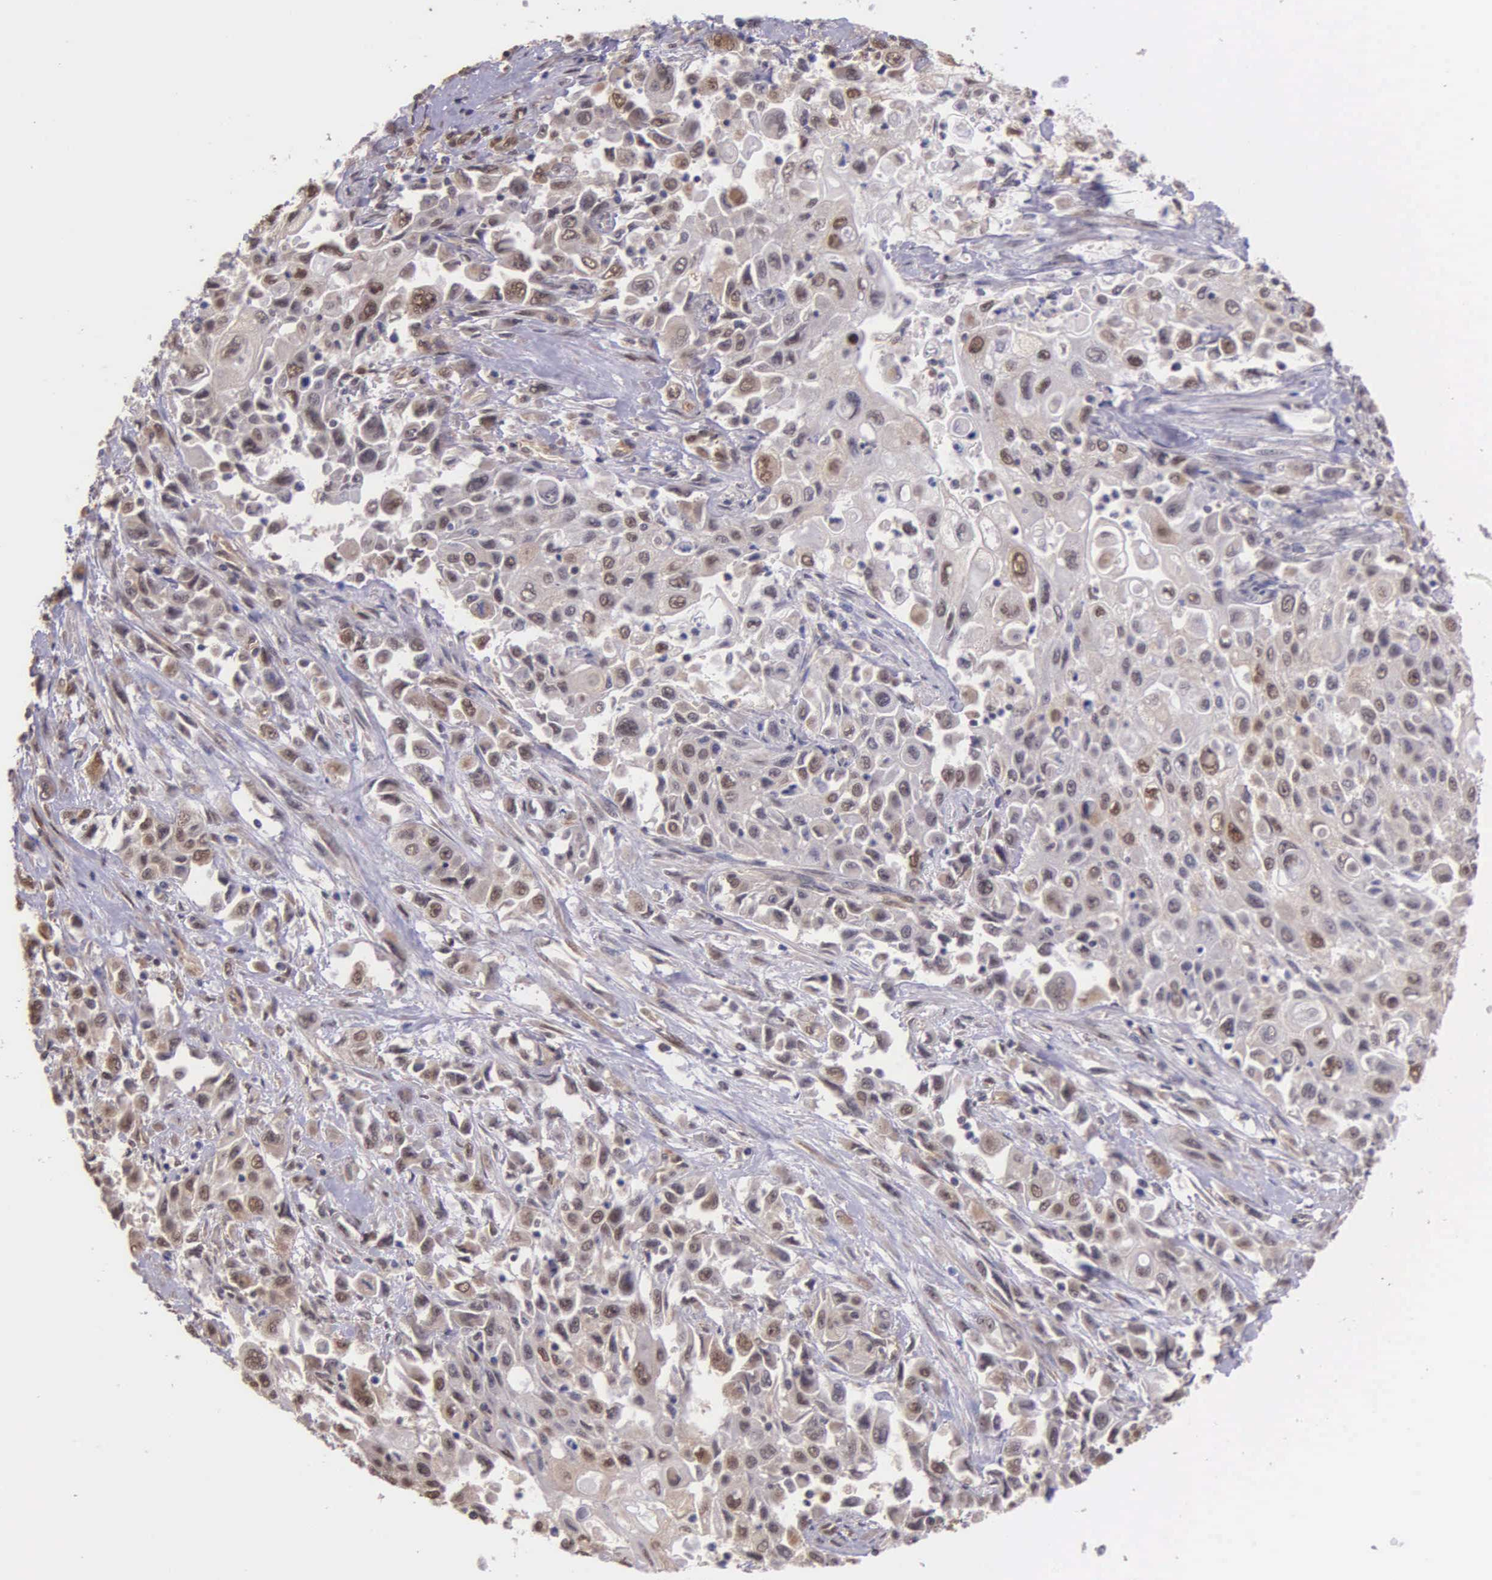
{"staining": {"intensity": "weak", "quantity": ">75%", "location": "cytoplasmic/membranous,nuclear"}, "tissue": "pancreatic cancer", "cell_type": "Tumor cells", "image_type": "cancer", "snomed": [{"axis": "morphology", "description": "Adenocarcinoma, NOS"}, {"axis": "topography", "description": "Pancreas"}], "caption": "Pancreatic cancer was stained to show a protein in brown. There is low levels of weak cytoplasmic/membranous and nuclear positivity in approximately >75% of tumor cells. (Brightfield microscopy of DAB IHC at high magnification).", "gene": "PSMC1", "patient": {"sex": "male", "age": 70}}